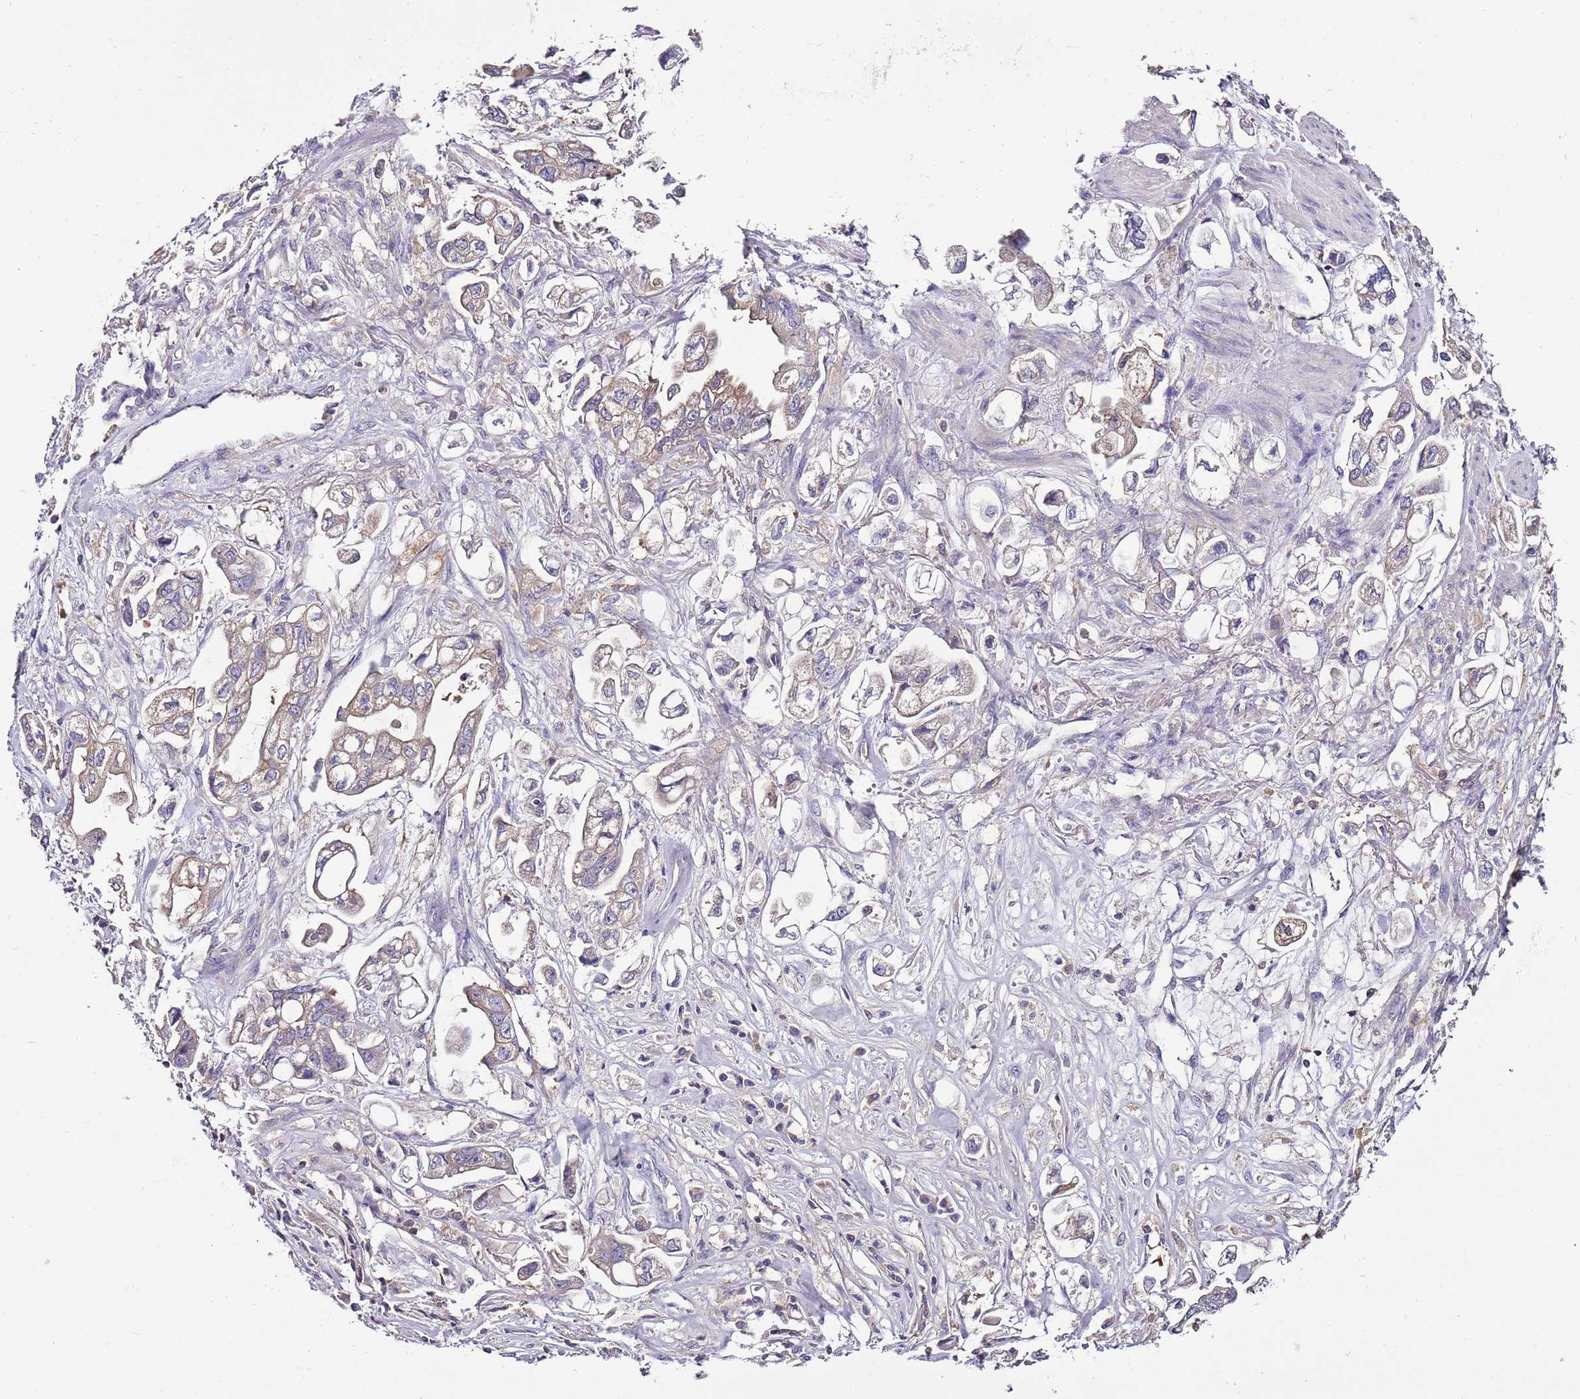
{"staining": {"intensity": "weak", "quantity": "<25%", "location": "cytoplasmic/membranous"}, "tissue": "stomach cancer", "cell_type": "Tumor cells", "image_type": "cancer", "snomed": [{"axis": "morphology", "description": "Adenocarcinoma, NOS"}, {"axis": "topography", "description": "Stomach"}], "caption": "High power microscopy micrograph of an IHC histopathology image of stomach cancer, revealing no significant staining in tumor cells.", "gene": "IGIP", "patient": {"sex": "male", "age": 62}}